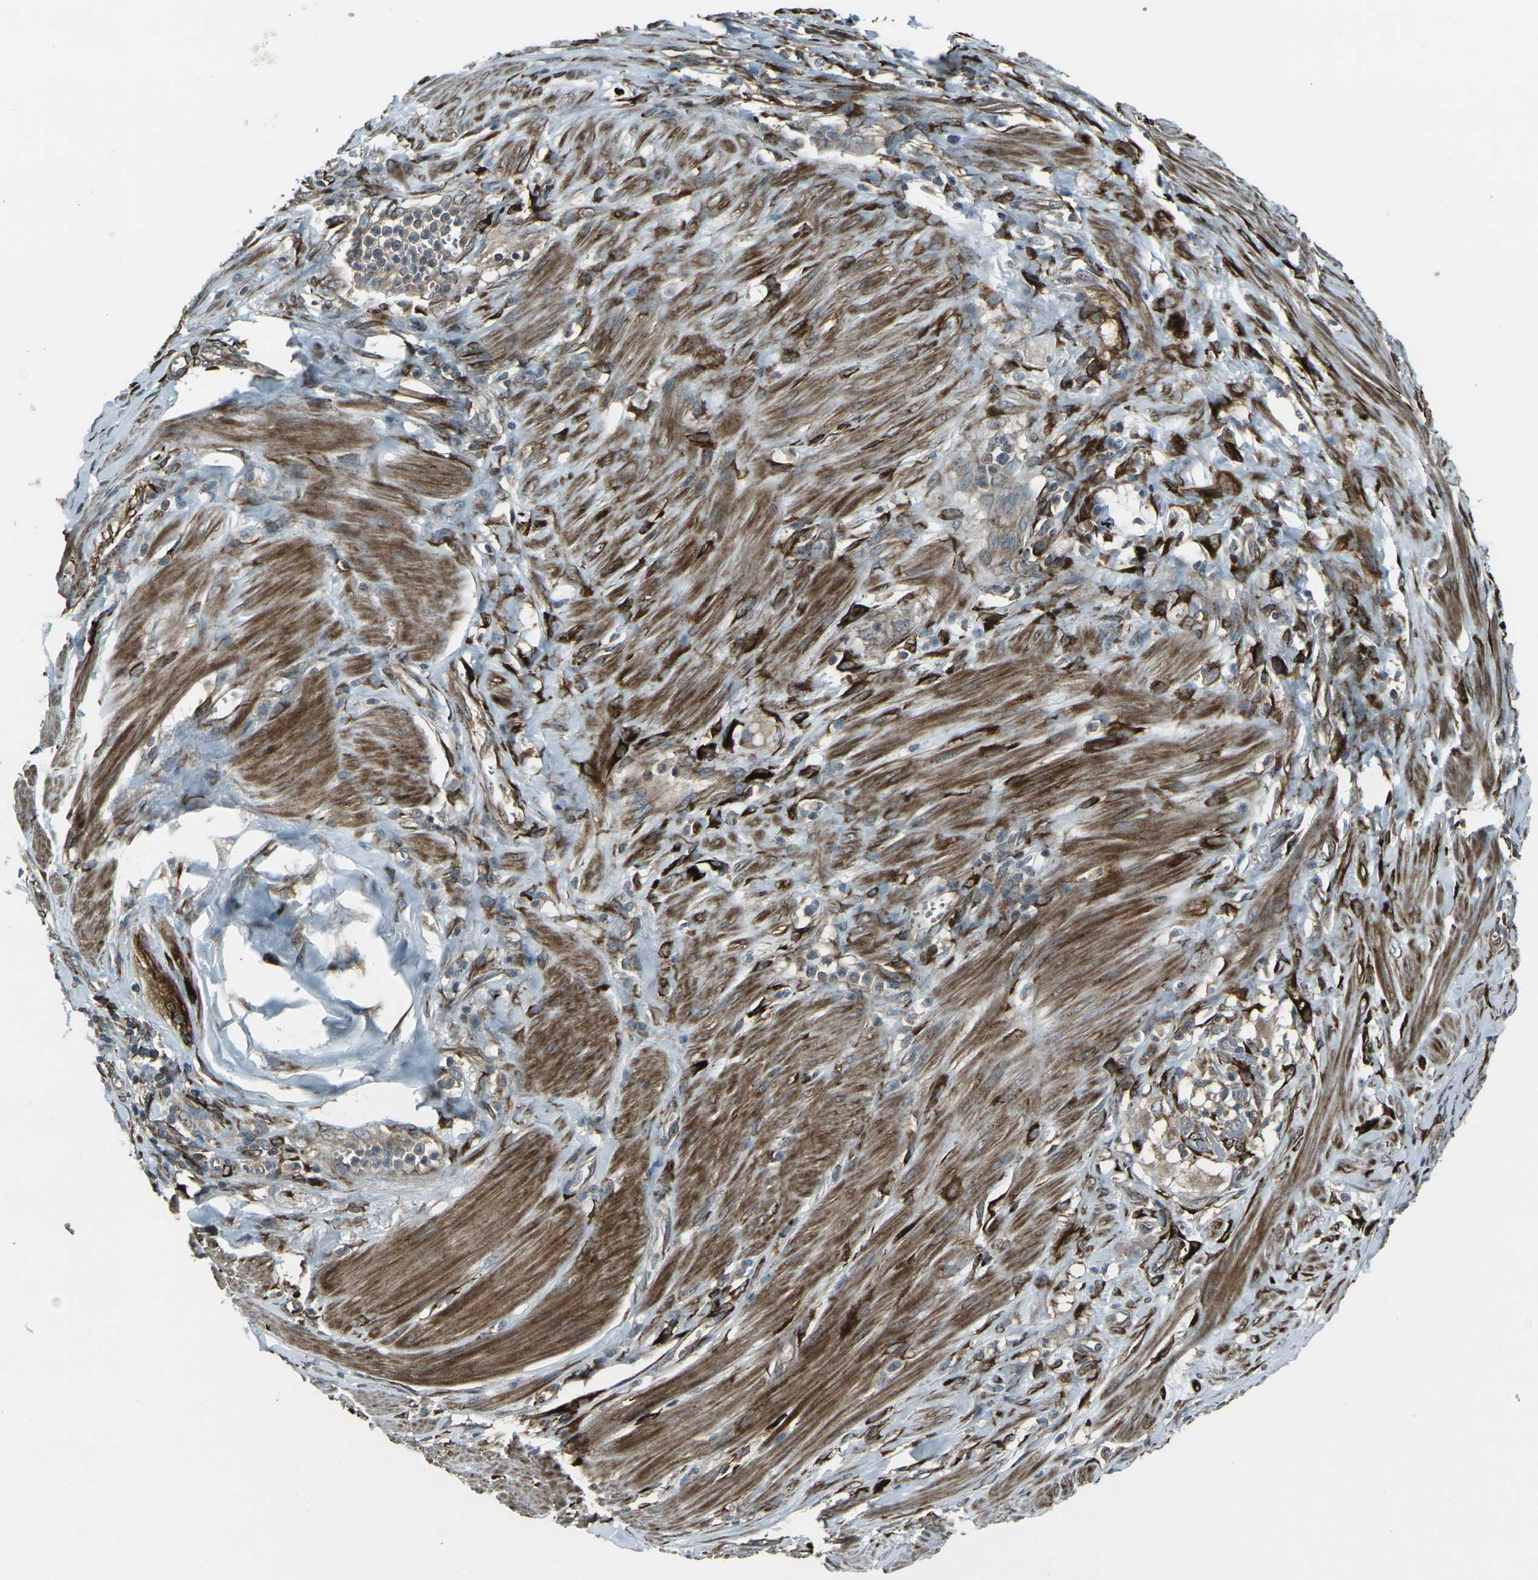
{"staining": {"intensity": "strong", "quantity": ">75%", "location": "cytoplasmic/membranous"}, "tissue": "pancreatic cancer", "cell_type": "Tumor cells", "image_type": "cancer", "snomed": [{"axis": "morphology", "description": "Adenocarcinoma, NOS"}, {"axis": "topography", "description": "Pancreas"}], "caption": "Tumor cells demonstrate high levels of strong cytoplasmic/membranous positivity in about >75% of cells in pancreatic adenocarcinoma.", "gene": "LSMEM1", "patient": {"sex": "female", "age": 75}}